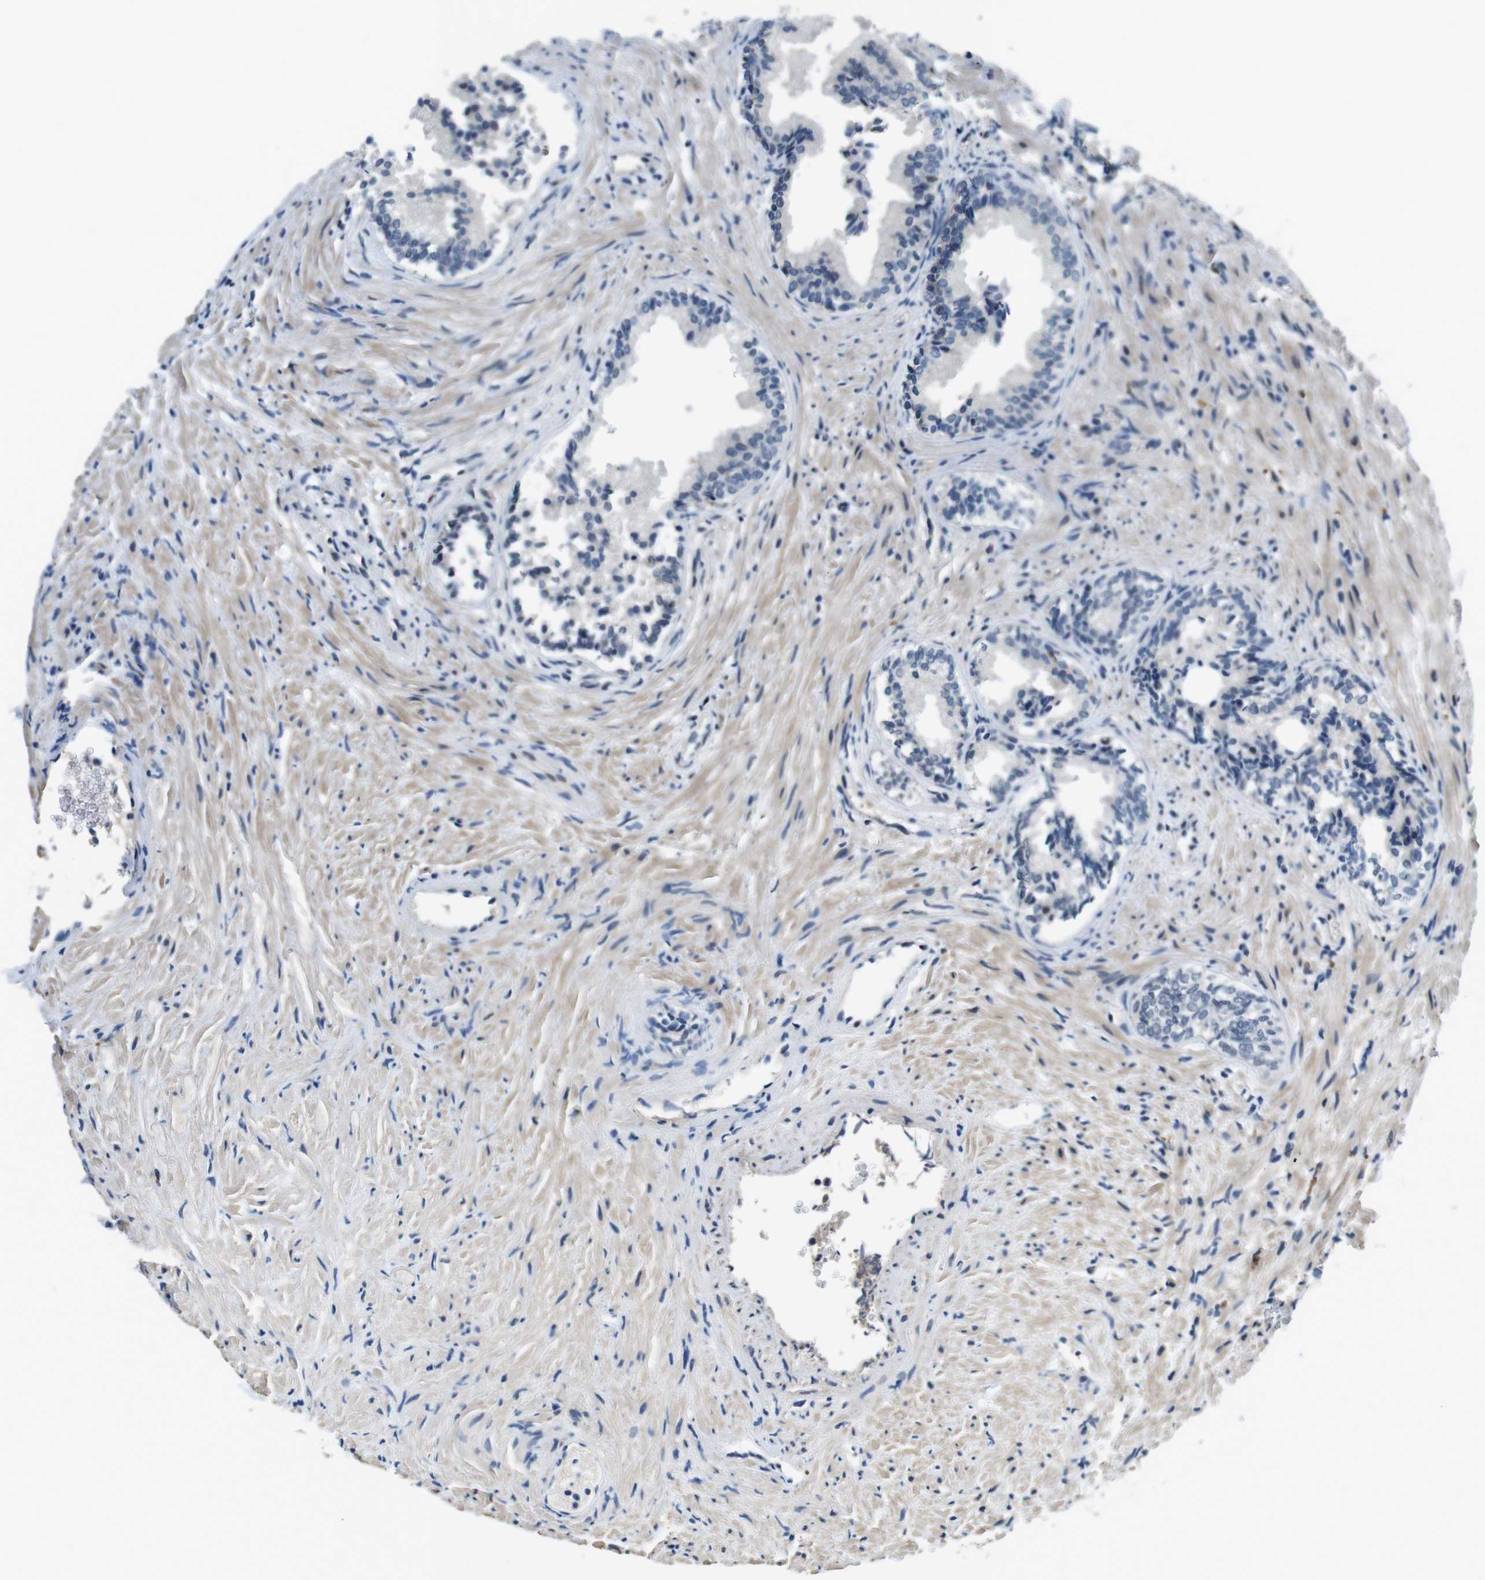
{"staining": {"intensity": "negative", "quantity": "none", "location": "none"}, "tissue": "prostate", "cell_type": "Glandular cells", "image_type": "normal", "snomed": [{"axis": "morphology", "description": "Normal tissue, NOS"}, {"axis": "topography", "description": "Prostate"}], "caption": "This is a histopathology image of immunohistochemistry (IHC) staining of unremarkable prostate, which shows no positivity in glandular cells.", "gene": "CD163L1", "patient": {"sex": "male", "age": 76}}